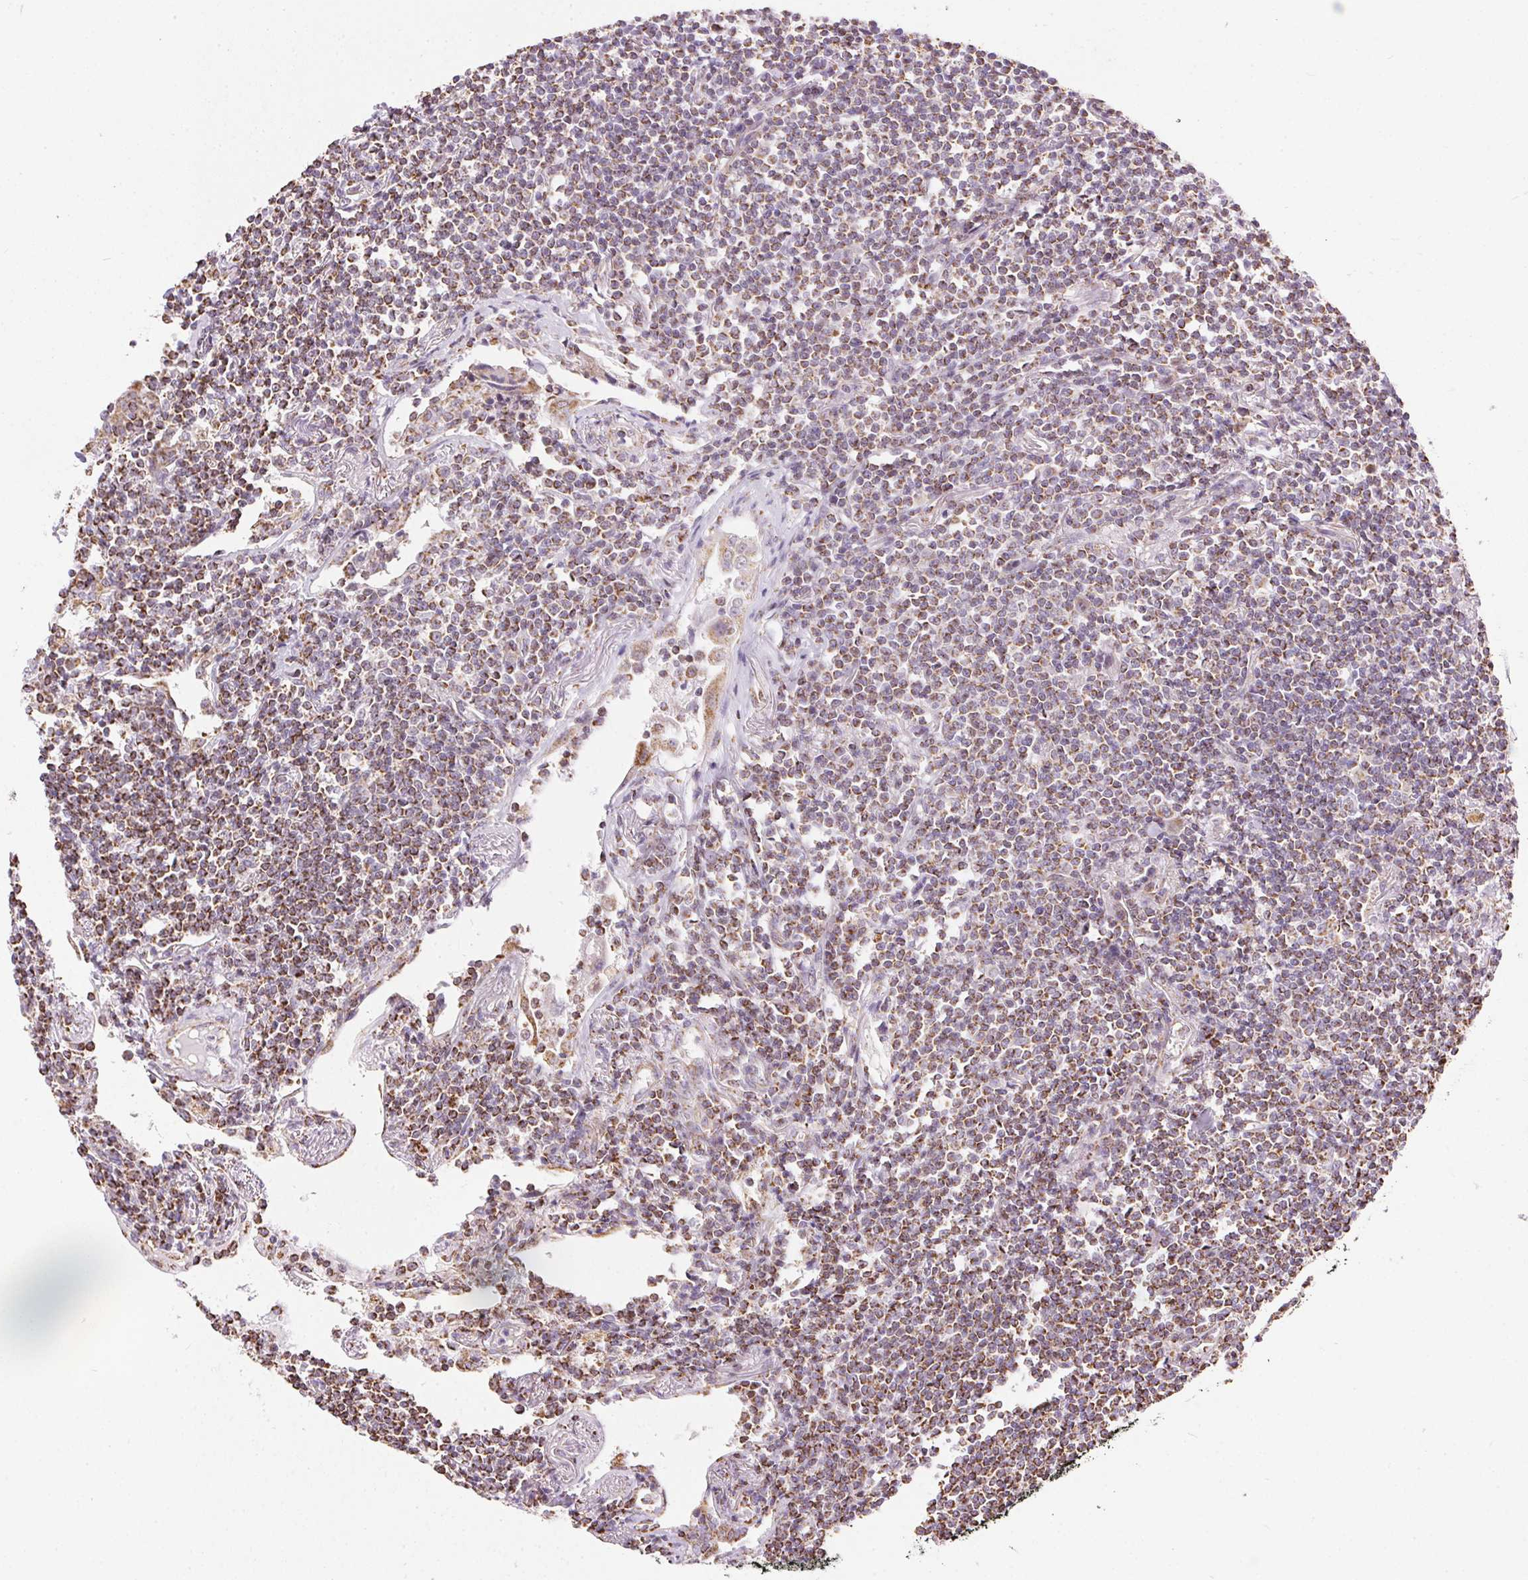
{"staining": {"intensity": "moderate", "quantity": ">75%", "location": "cytoplasmic/membranous"}, "tissue": "lymphoma", "cell_type": "Tumor cells", "image_type": "cancer", "snomed": [{"axis": "morphology", "description": "Malignant lymphoma, non-Hodgkin's type, Low grade"}, {"axis": "topography", "description": "Lung"}], "caption": "IHC (DAB) staining of human lymphoma demonstrates moderate cytoplasmic/membranous protein positivity in about >75% of tumor cells.", "gene": "MAPK11", "patient": {"sex": "female", "age": 71}}